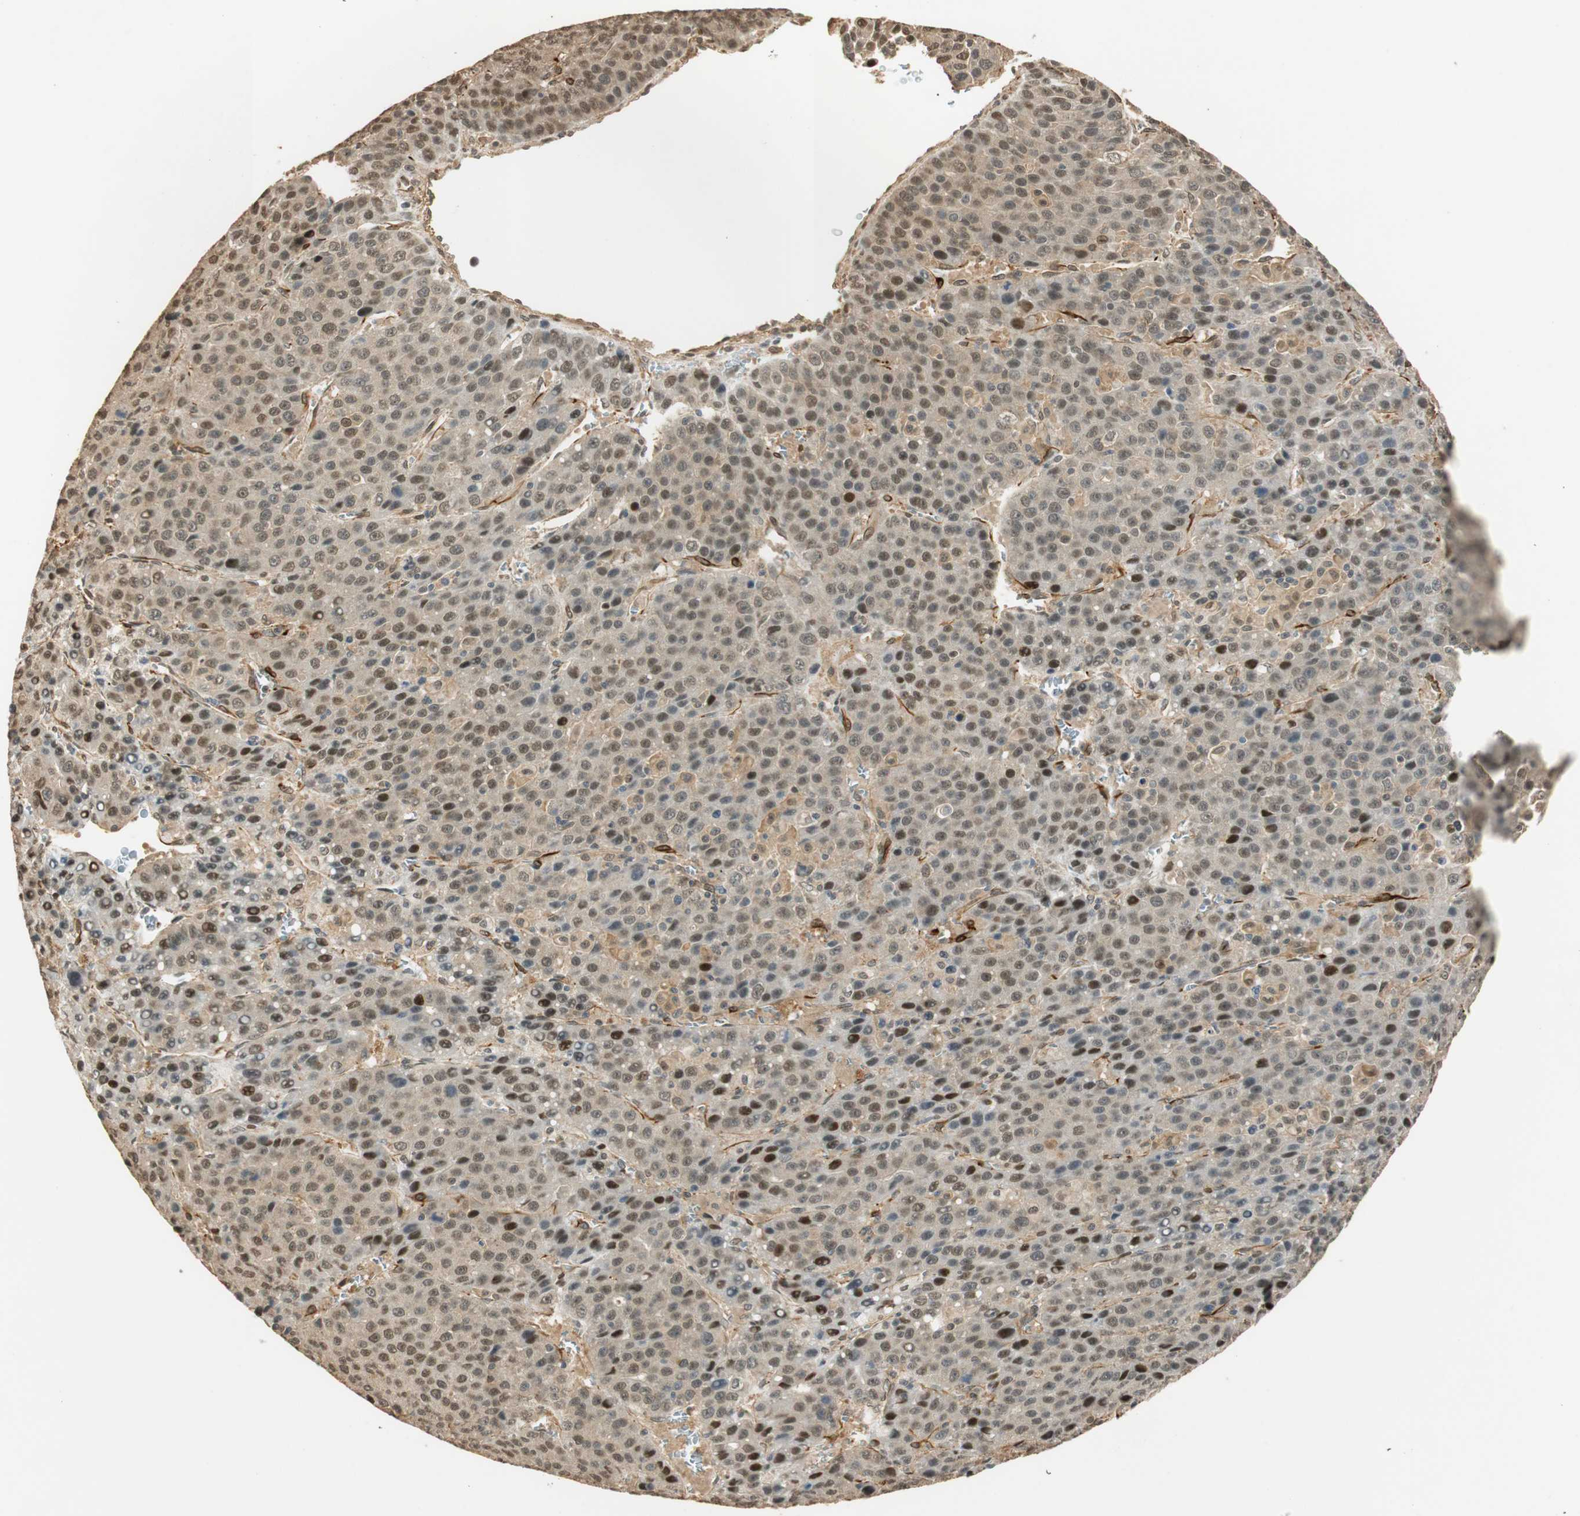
{"staining": {"intensity": "strong", "quantity": "<25%", "location": "cytoplasmic/membranous,nuclear"}, "tissue": "liver cancer", "cell_type": "Tumor cells", "image_type": "cancer", "snomed": [{"axis": "morphology", "description": "Carcinoma, Hepatocellular, NOS"}, {"axis": "topography", "description": "Liver"}], "caption": "Protein staining shows strong cytoplasmic/membranous and nuclear staining in approximately <25% of tumor cells in liver cancer.", "gene": "NES", "patient": {"sex": "female", "age": 53}}